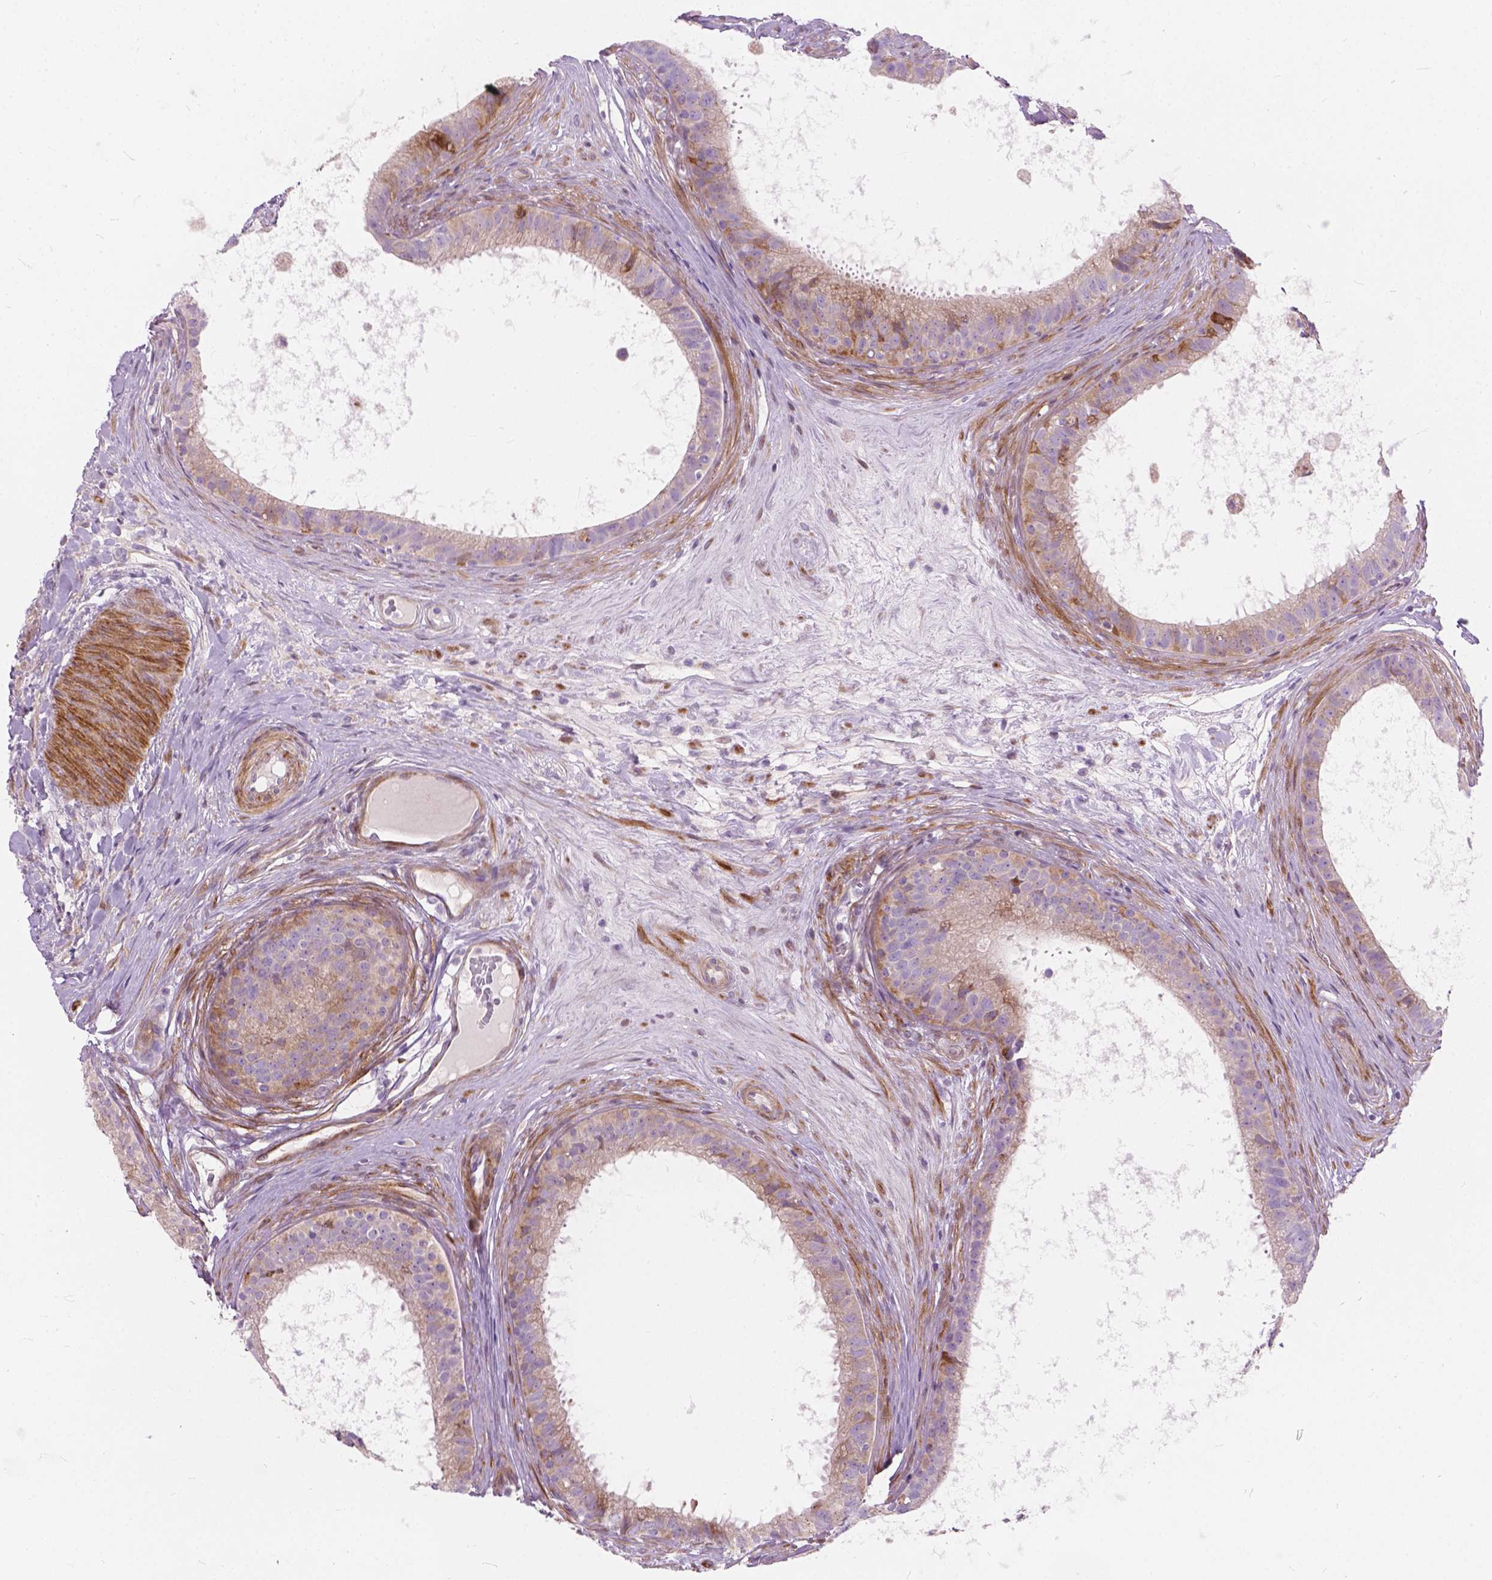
{"staining": {"intensity": "weak", "quantity": "<25%", "location": "cytoplasmic/membranous"}, "tissue": "epididymis", "cell_type": "Glandular cells", "image_type": "normal", "snomed": [{"axis": "morphology", "description": "Normal tissue, NOS"}, {"axis": "topography", "description": "Epididymis"}], "caption": "This is an IHC image of benign epididymis. There is no positivity in glandular cells.", "gene": "MORN1", "patient": {"sex": "male", "age": 59}}